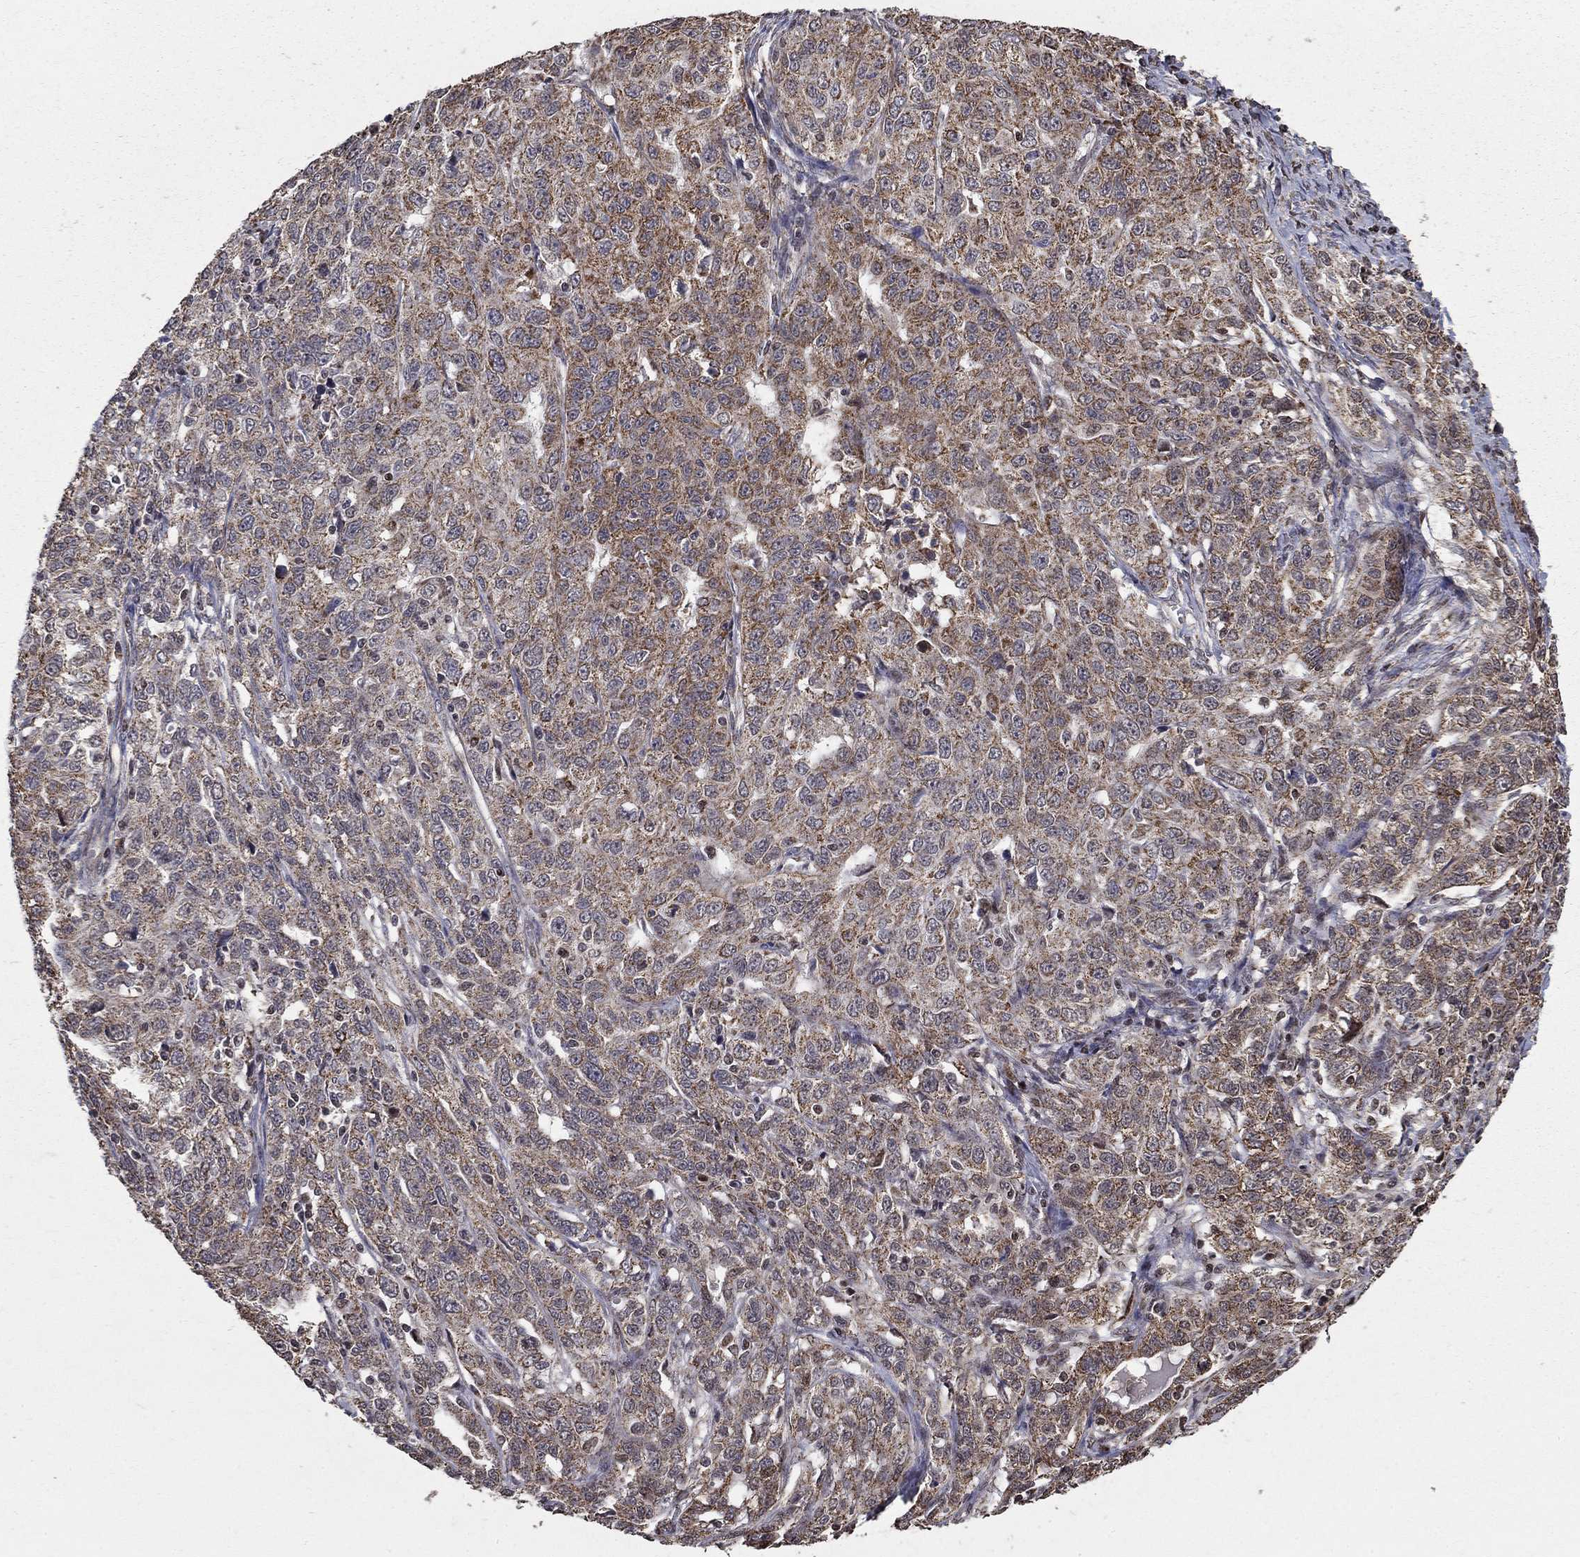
{"staining": {"intensity": "moderate", "quantity": ">75%", "location": "cytoplasmic/membranous"}, "tissue": "ovarian cancer", "cell_type": "Tumor cells", "image_type": "cancer", "snomed": [{"axis": "morphology", "description": "Cystadenocarcinoma, serous, NOS"}, {"axis": "topography", "description": "Ovary"}], "caption": "This is a histology image of IHC staining of ovarian cancer, which shows moderate positivity in the cytoplasmic/membranous of tumor cells.", "gene": "ACOT13", "patient": {"sex": "female", "age": 71}}